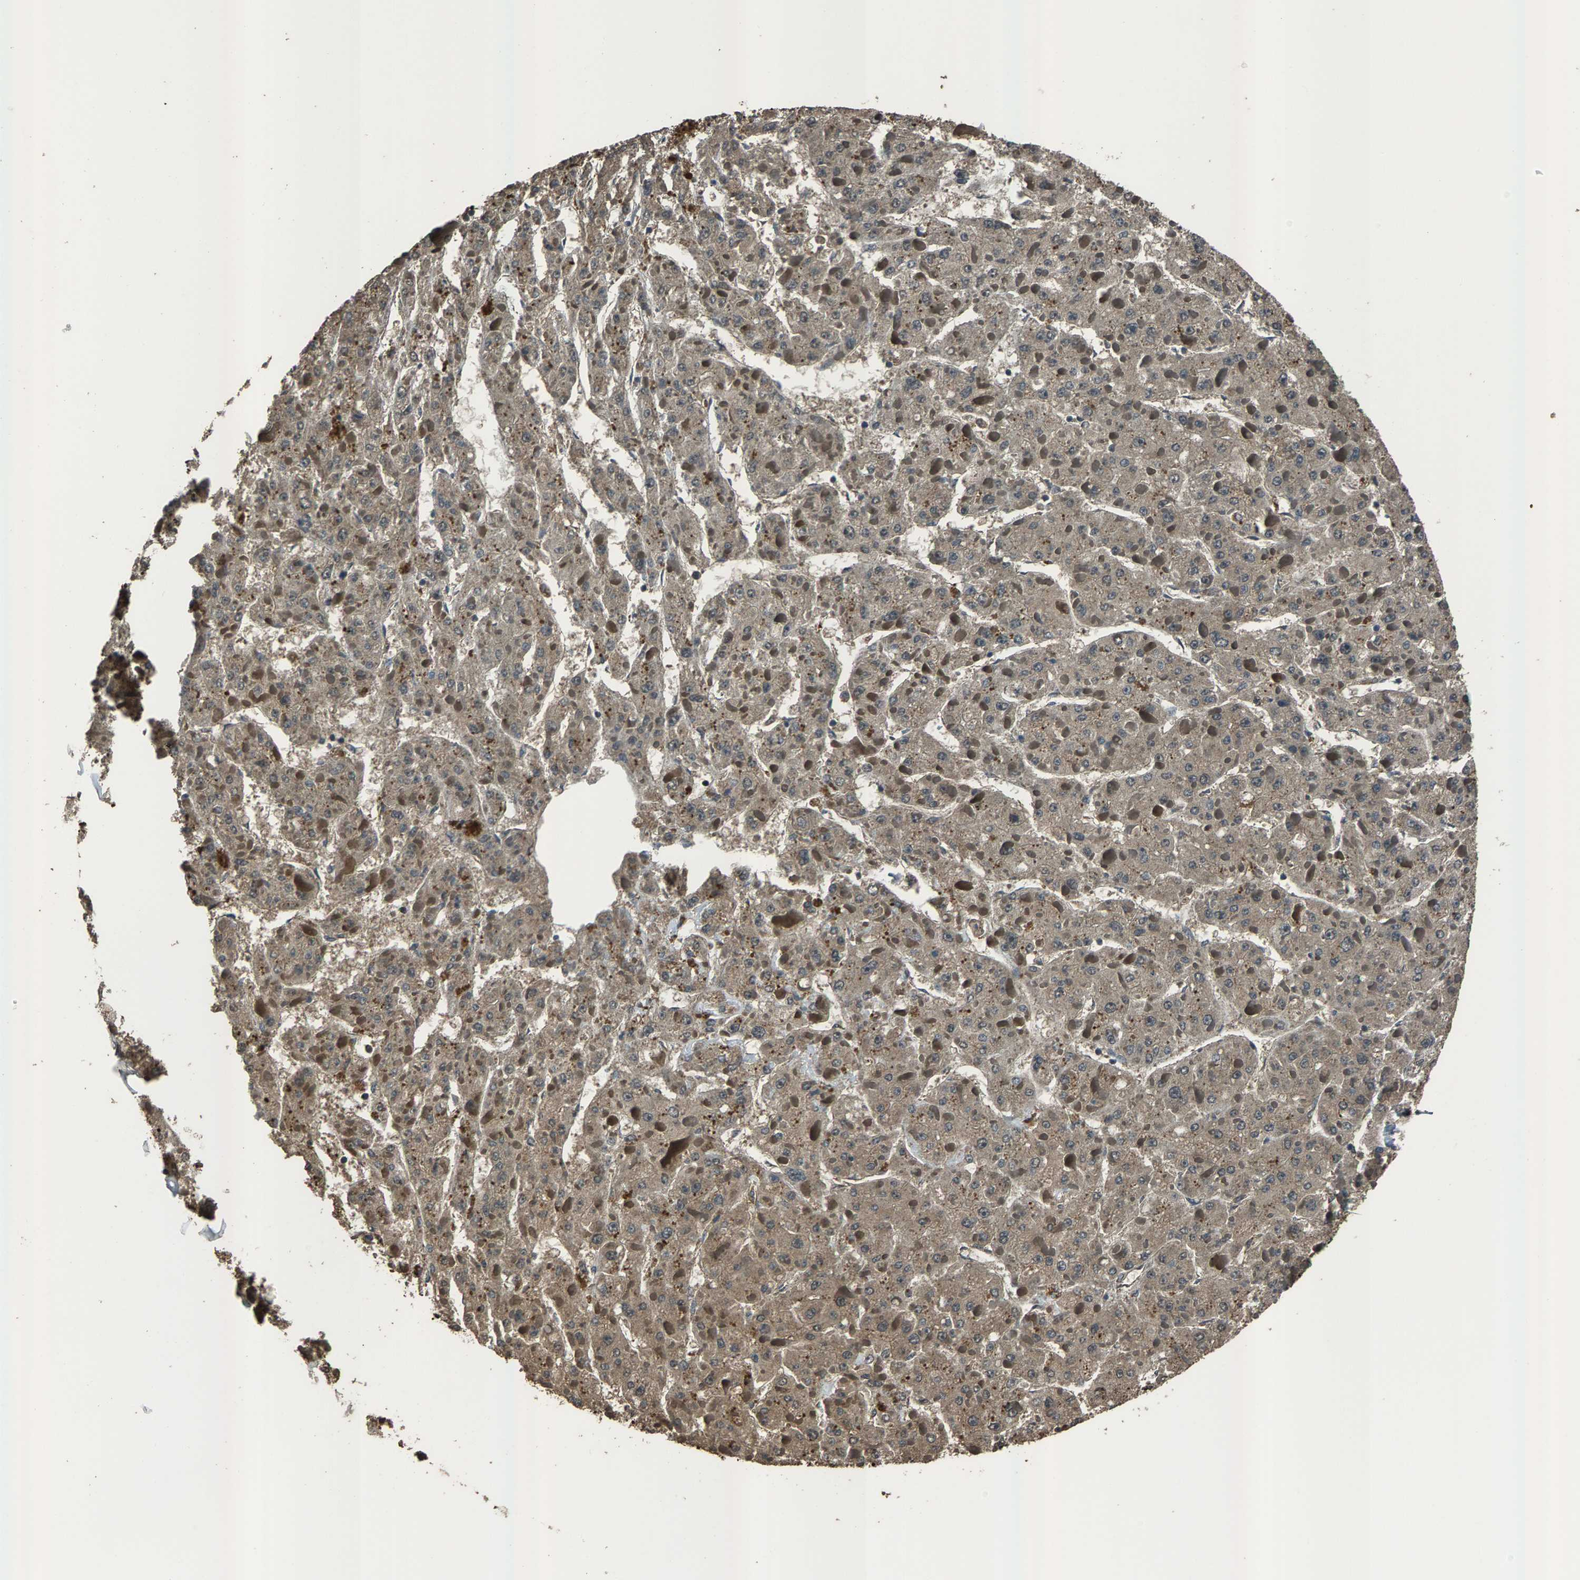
{"staining": {"intensity": "moderate", "quantity": "25%-75%", "location": "cytoplasmic/membranous"}, "tissue": "liver cancer", "cell_type": "Tumor cells", "image_type": "cancer", "snomed": [{"axis": "morphology", "description": "Carcinoma, Hepatocellular, NOS"}, {"axis": "topography", "description": "Liver"}], "caption": "The immunohistochemical stain labels moderate cytoplasmic/membranous expression in tumor cells of hepatocellular carcinoma (liver) tissue. (DAB (3,3'-diaminobenzidine) = brown stain, brightfield microscopy at high magnification).", "gene": "SLC38A10", "patient": {"sex": "female", "age": 73}}